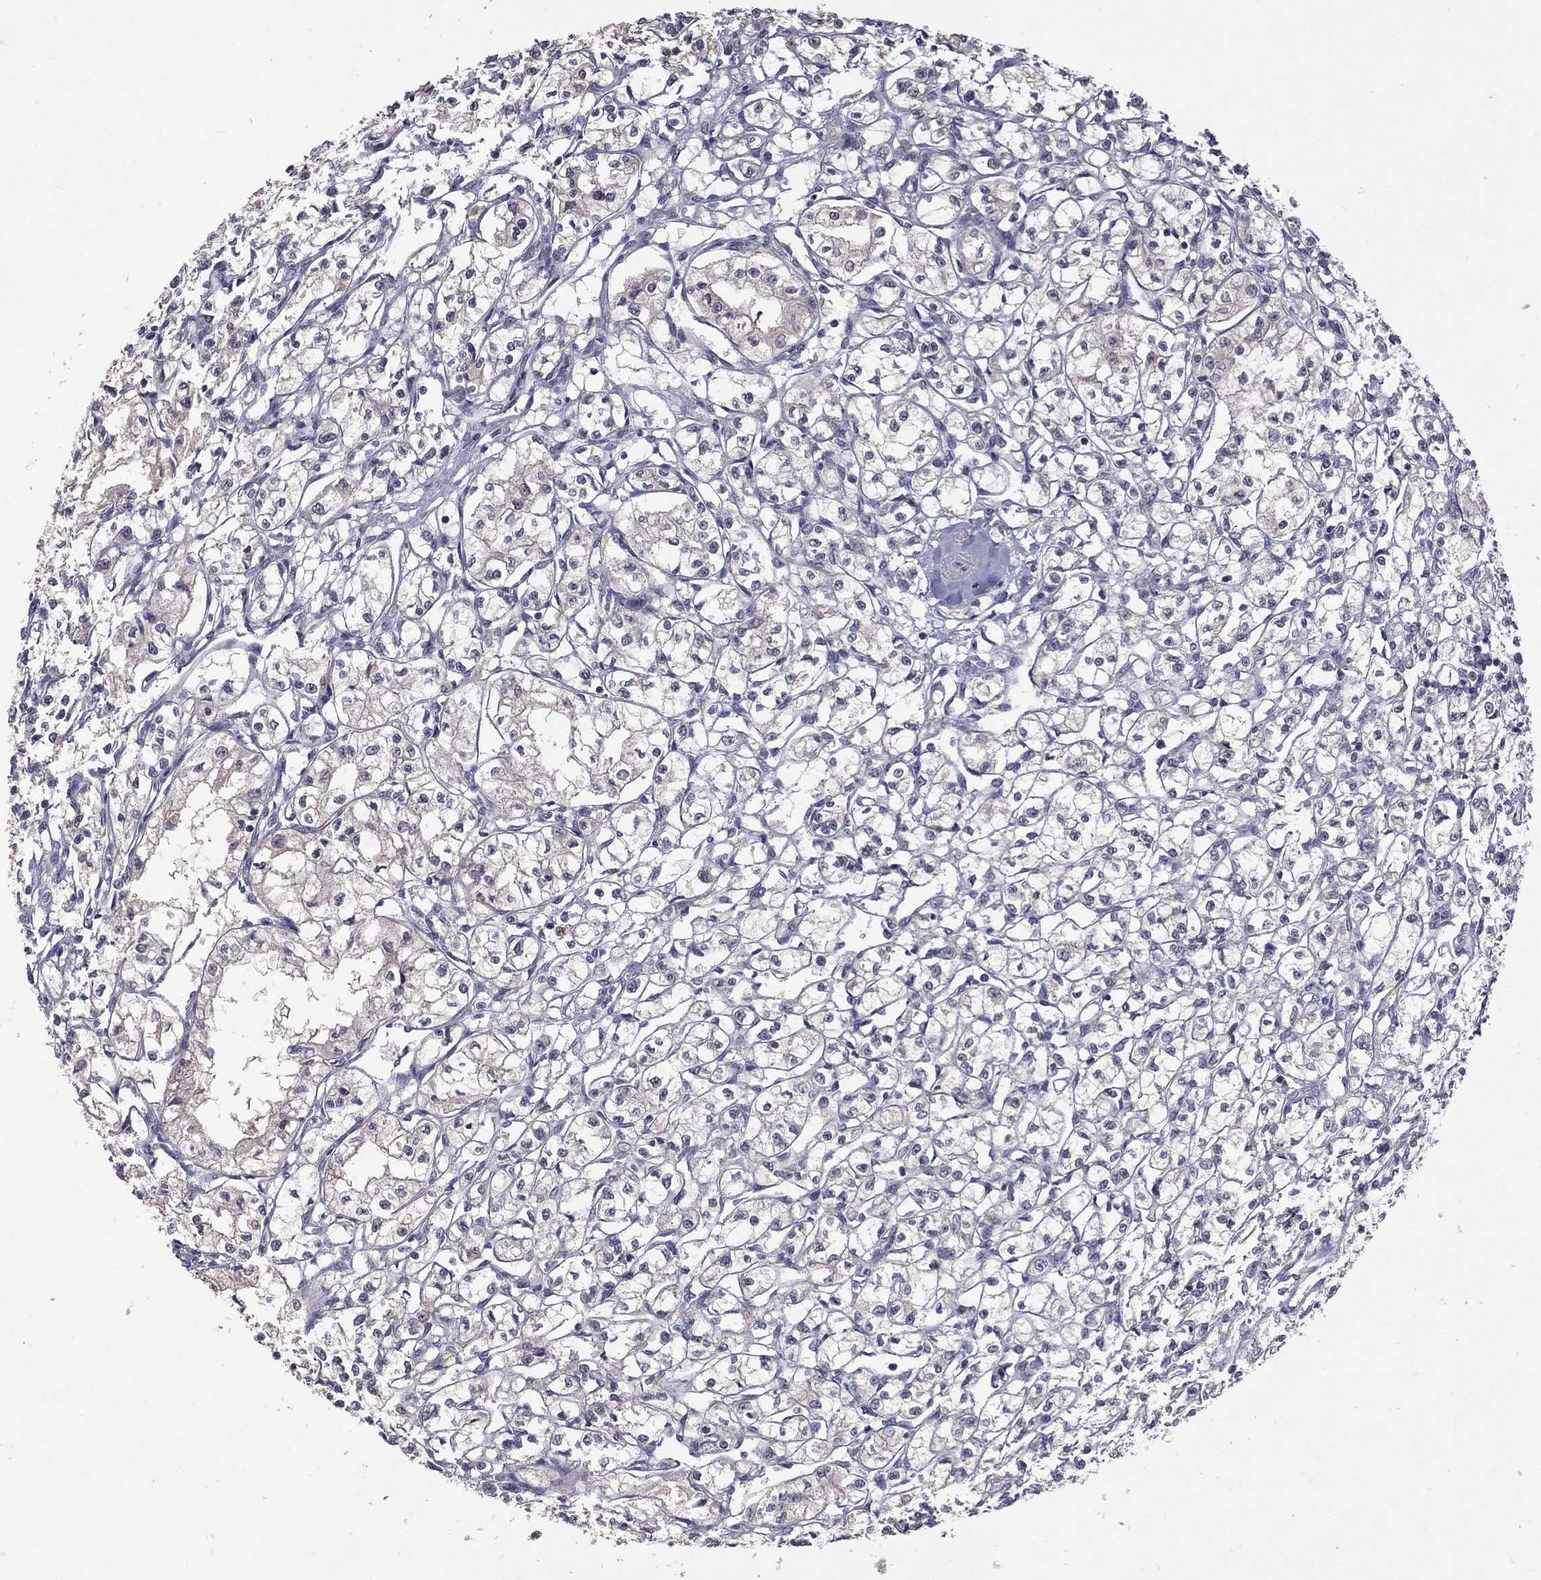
{"staining": {"intensity": "negative", "quantity": "none", "location": "none"}, "tissue": "renal cancer", "cell_type": "Tumor cells", "image_type": "cancer", "snomed": [{"axis": "morphology", "description": "Adenocarcinoma, NOS"}, {"axis": "topography", "description": "Kidney"}], "caption": "Renal cancer (adenocarcinoma) stained for a protein using IHC reveals no staining tumor cells.", "gene": "DSG4", "patient": {"sex": "male", "age": 56}}